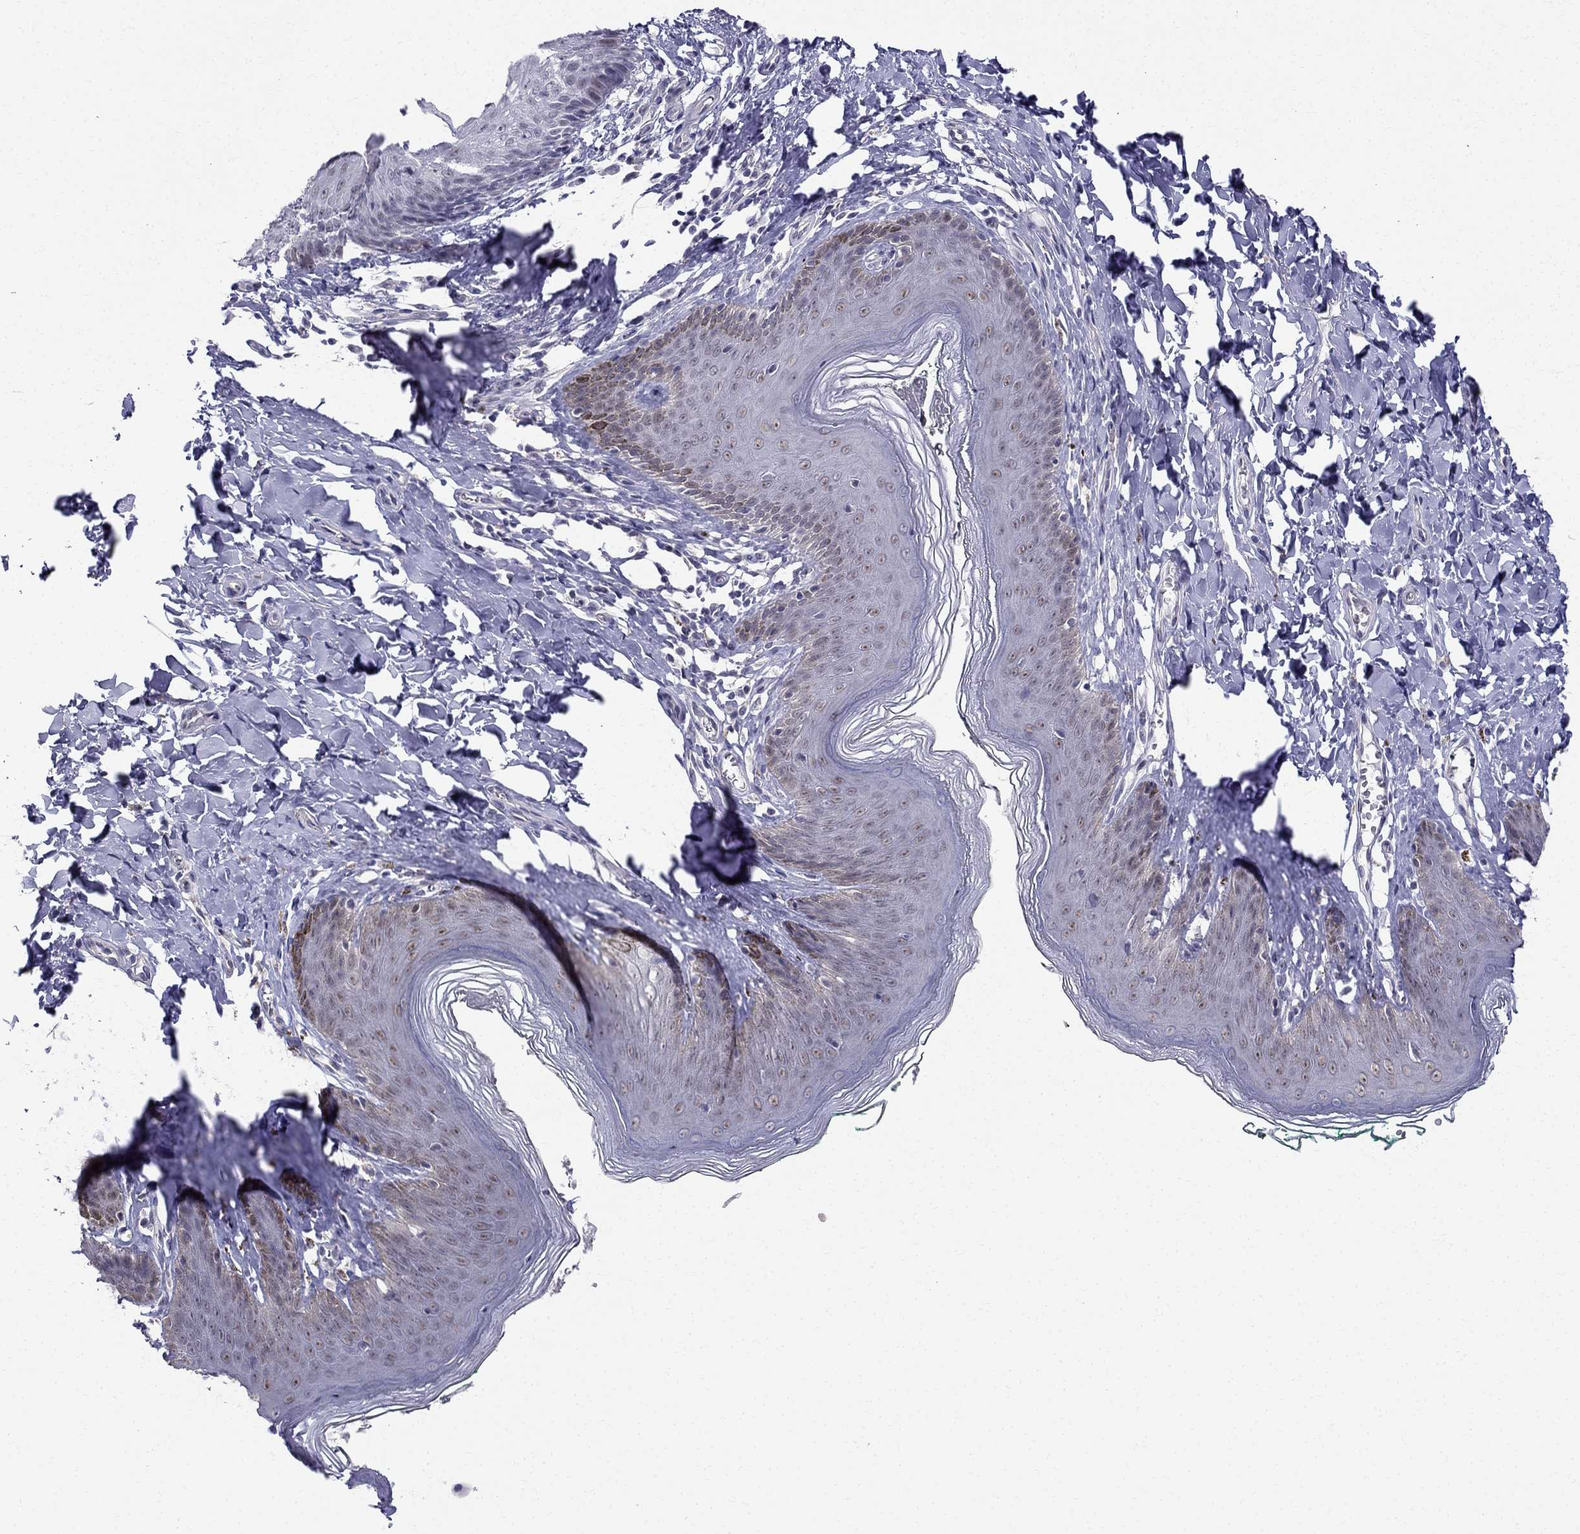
{"staining": {"intensity": "weak", "quantity": "<25%", "location": "nuclear"}, "tissue": "skin", "cell_type": "Epidermal cells", "image_type": "normal", "snomed": [{"axis": "morphology", "description": "Normal tissue, NOS"}, {"axis": "topography", "description": "Vulva"}, {"axis": "topography", "description": "Peripheral nerve tissue"}], "caption": "The photomicrograph reveals no significant staining in epidermal cells of skin. (DAB (3,3'-diaminobenzidine) immunohistochemistry (IHC), high magnification).", "gene": "BAG5", "patient": {"sex": "female", "age": 66}}